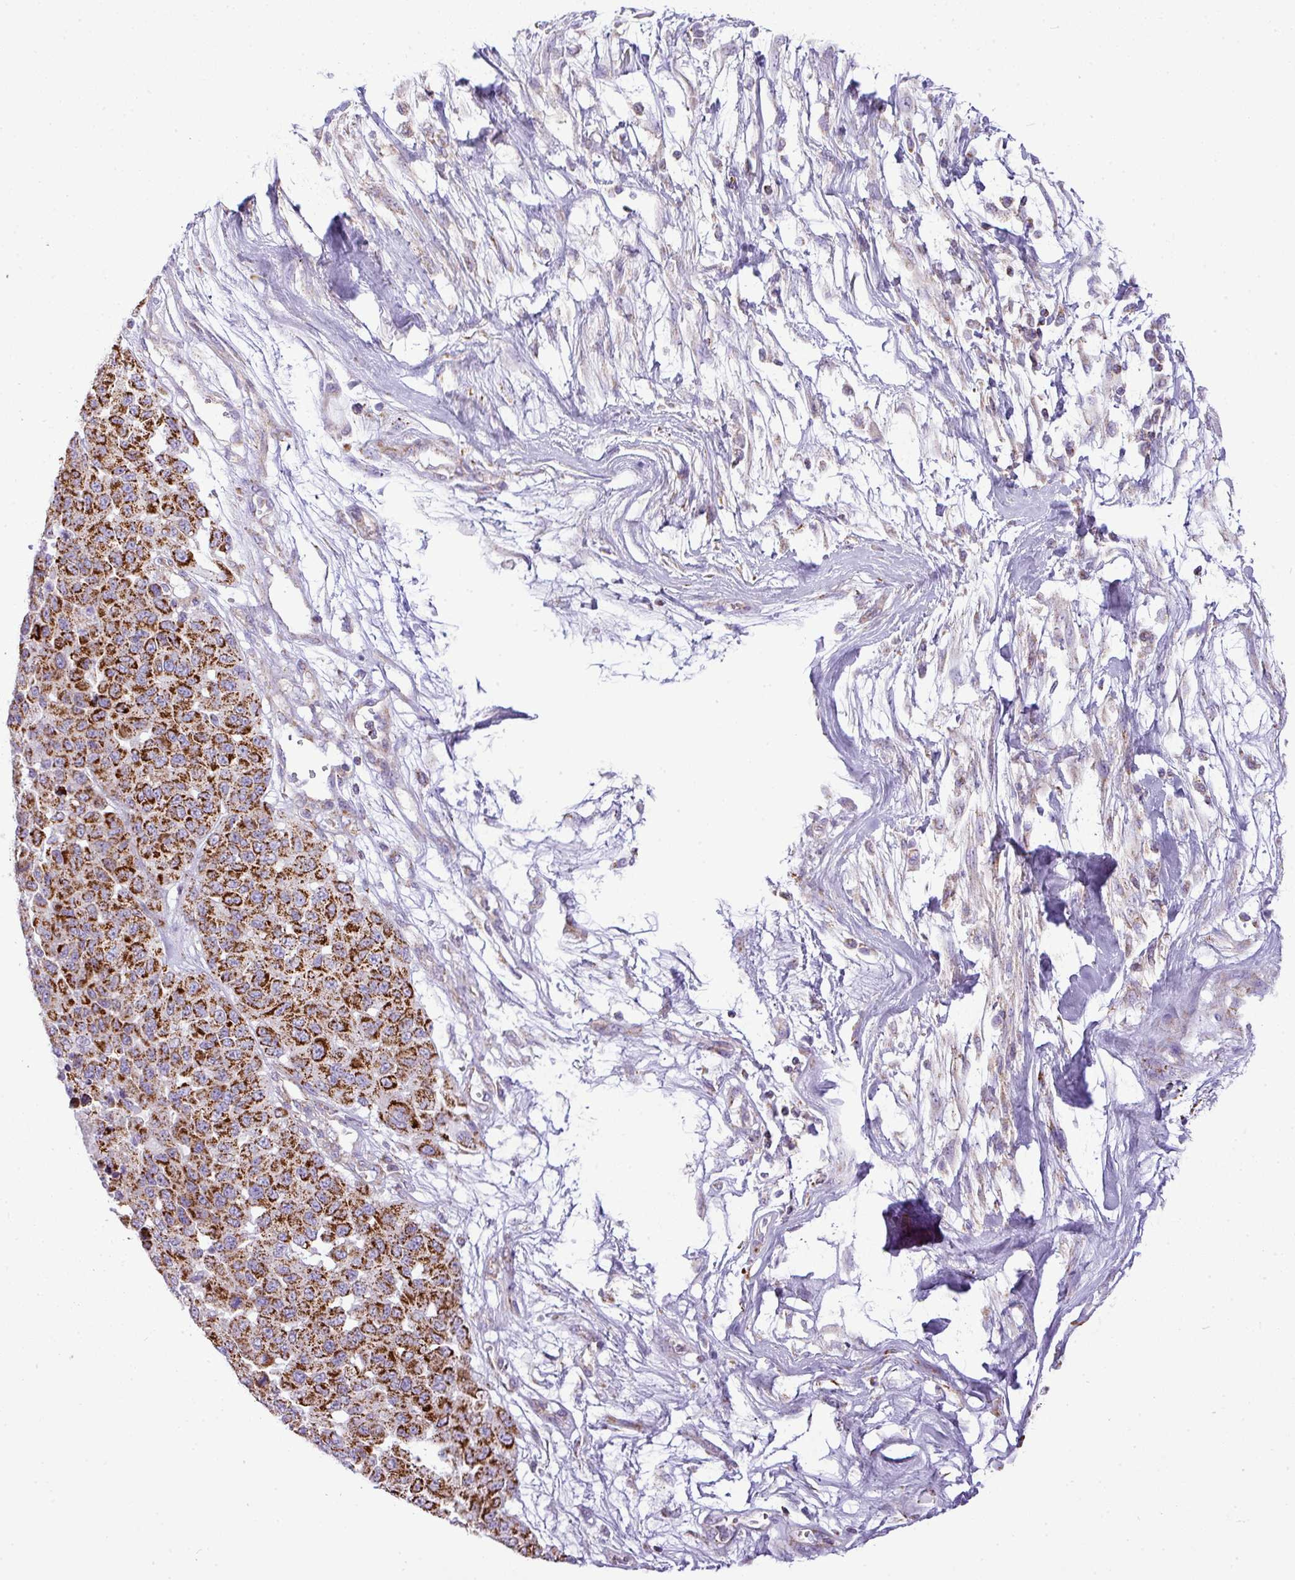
{"staining": {"intensity": "strong", "quantity": ">75%", "location": "cytoplasmic/membranous"}, "tissue": "melanoma", "cell_type": "Tumor cells", "image_type": "cancer", "snomed": [{"axis": "morphology", "description": "Malignant melanoma, NOS"}, {"axis": "topography", "description": "Skin"}], "caption": "Strong cytoplasmic/membranous protein expression is appreciated in approximately >75% of tumor cells in malignant melanoma.", "gene": "ZNF81", "patient": {"sex": "male", "age": 62}}